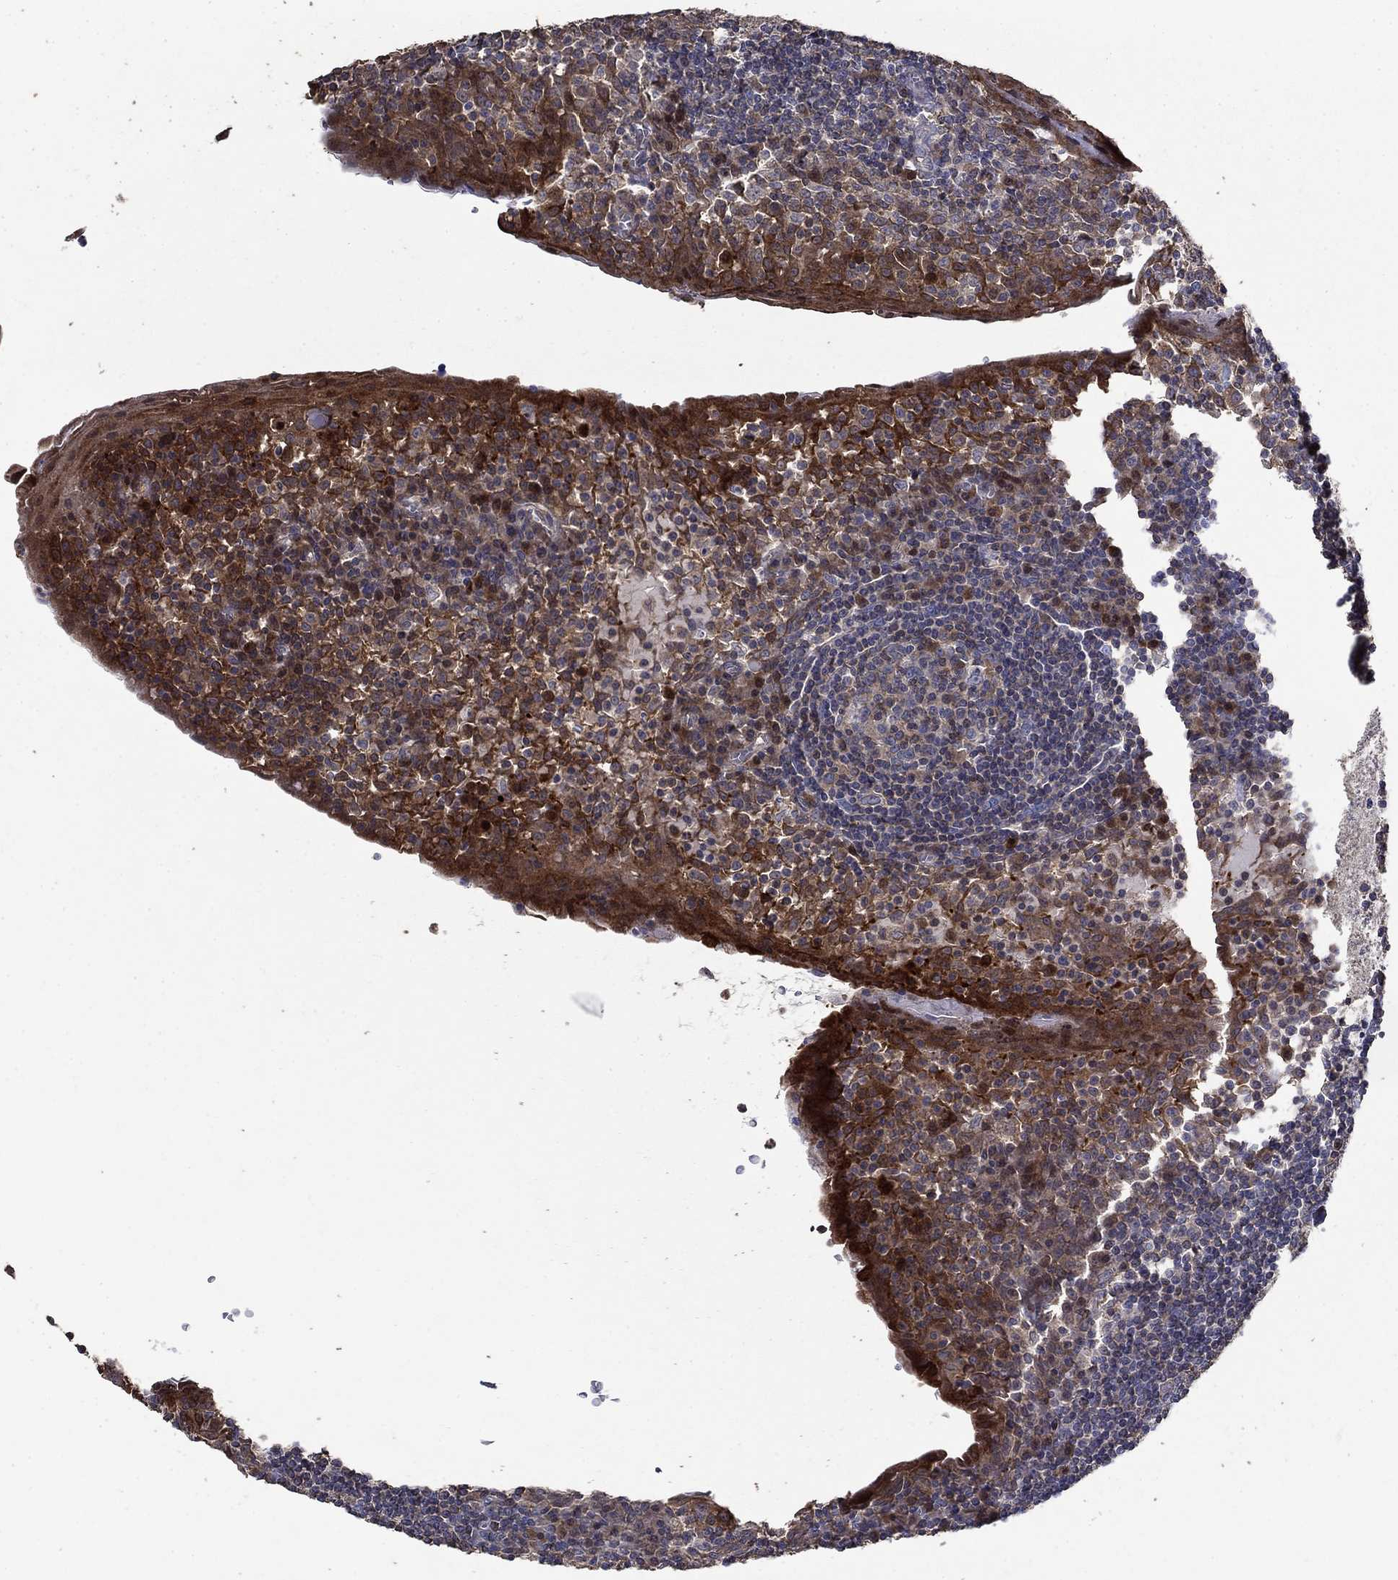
{"staining": {"intensity": "weak", "quantity": "<25%", "location": "cytoplasmic/membranous"}, "tissue": "tonsil", "cell_type": "Germinal center cells", "image_type": "normal", "snomed": [{"axis": "morphology", "description": "Normal tissue, NOS"}, {"axis": "topography", "description": "Tonsil"}], "caption": "High power microscopy histopathology image of an immunohistochemistry (IHC) histopathology image of benign tonsil, revealing no significant staining in germinal center cells. (Brightfield microscopy of DAB (3,3'-diaminobenzidine) IHC at high magnification).", "gene": "DVL1", "patient": {"sex": "female", "age": 13}}